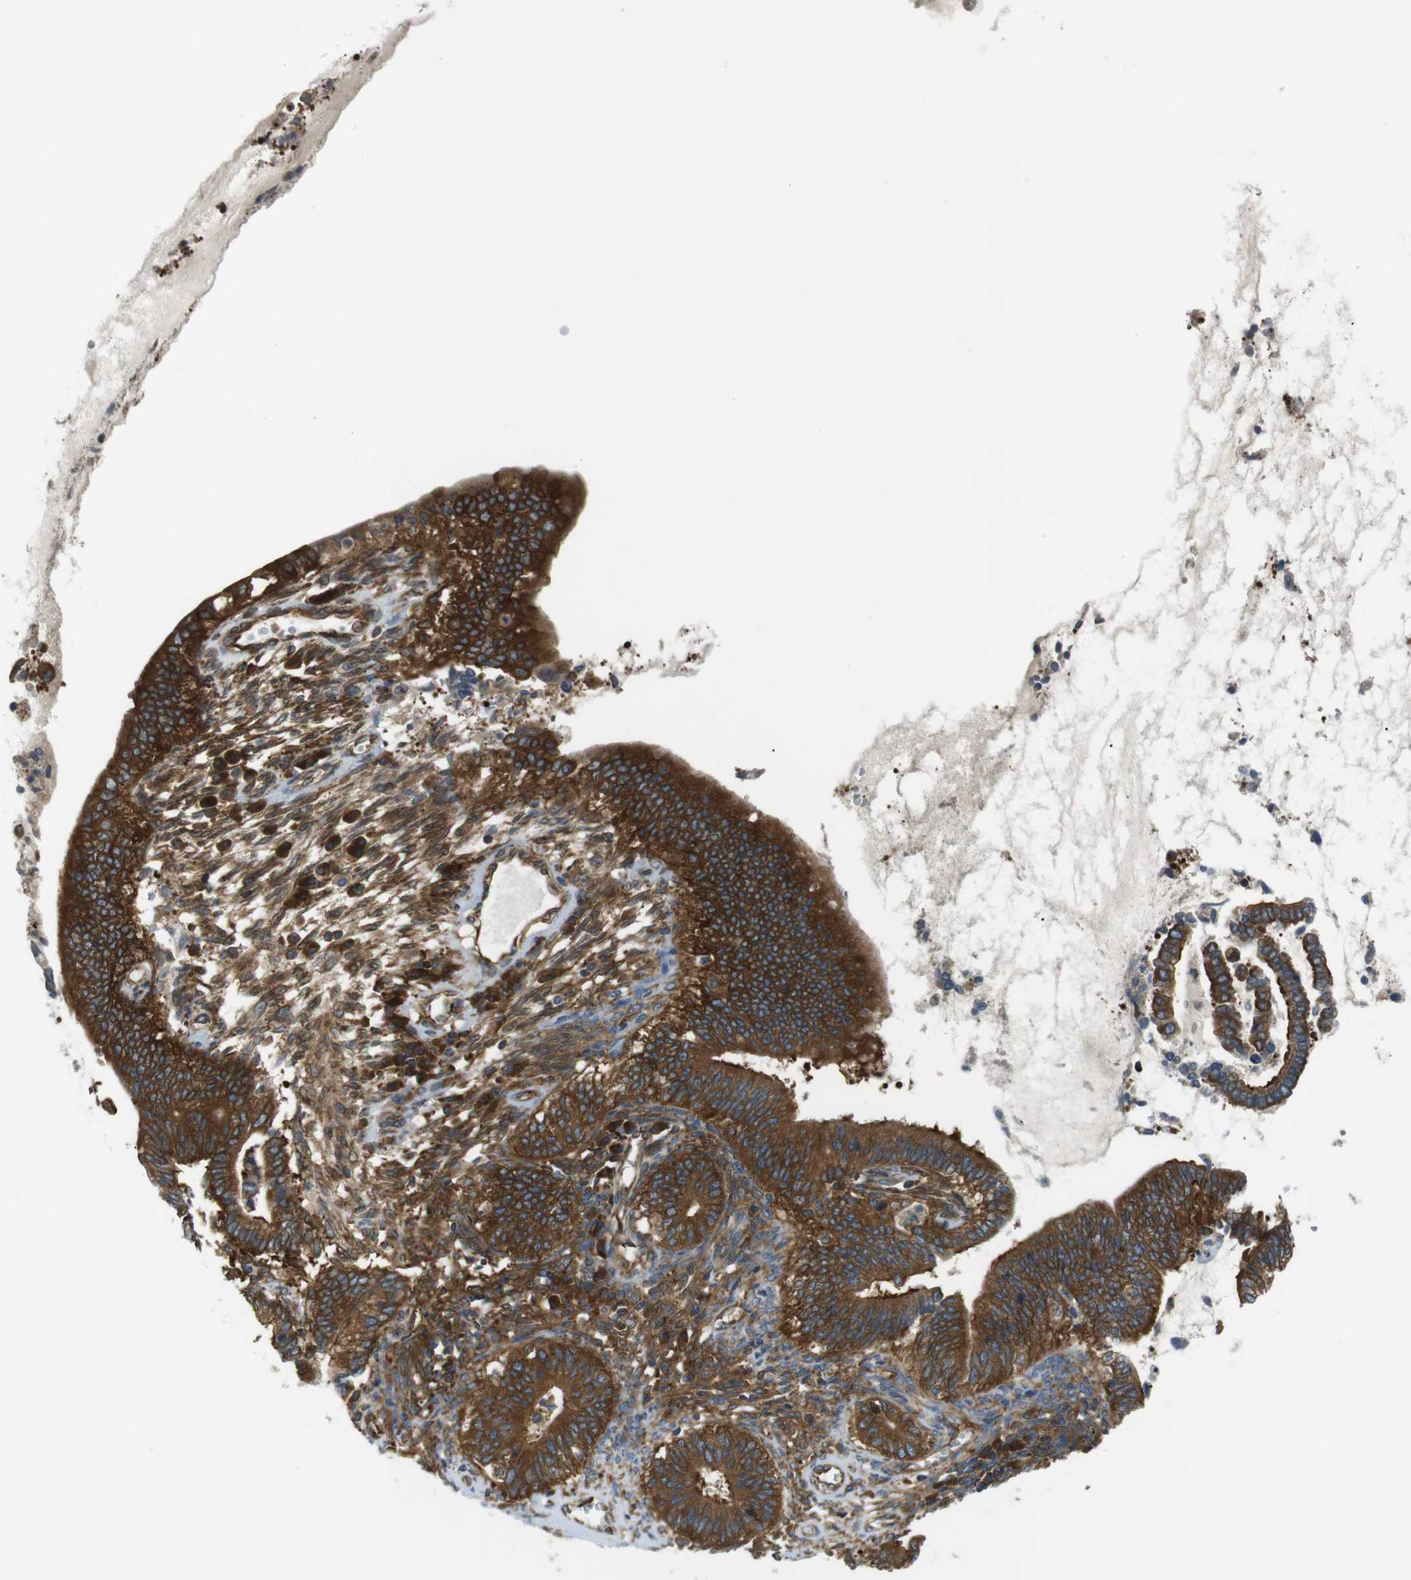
{"staining": {"intensity": "strong", "quantity": ">75%", "location": "cytoplasmic/membranous"}, "tissue": "cervical cancer", "cell_type": "Tumor cells", "image_type": "cancer", "snomed": [{"axis": "morphology", "description": "Adenocarcinoma, NOS"}, {"axis": "topography", "description": "Cervix"}], "caption": "Immunohistochemistry (IHC) photomicrograph of neoplastic tissue: cervical cancer (adenocarcinoma) stained using IHC demonstrates high levels of strong protein expression localized specifically in the cytoplasmic/membranous of tumor cells, appearing as a cytoplasmic/membranous brown color.", "gene": "TSC1", "patient": {"sex": "female", "age": 44}}